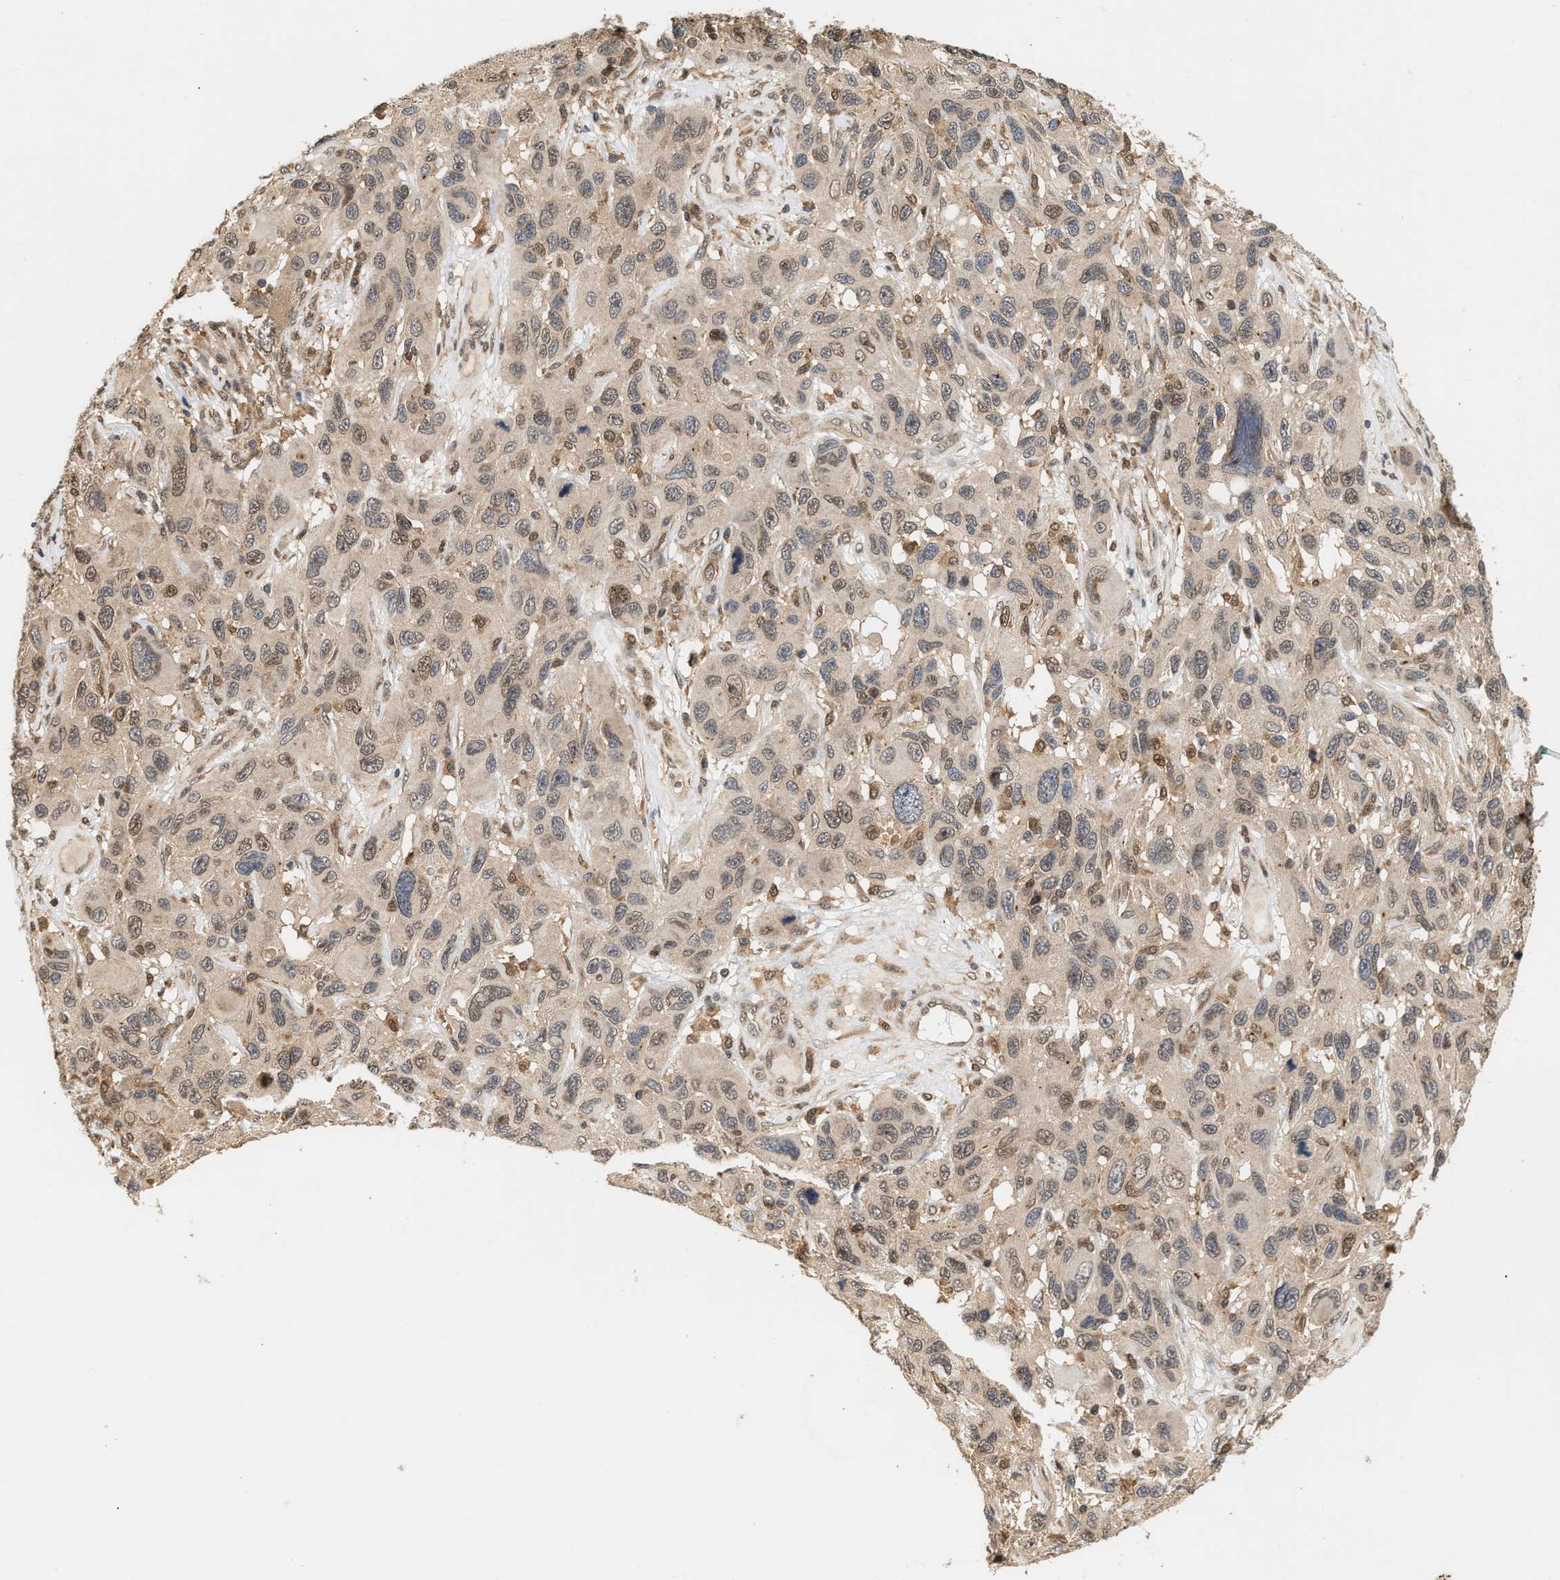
{"staining": {"intensity": "weak", "quantity": "25%-75%", "location": "cytoplasmic/membranous,nuclear"}, "tissue": "melanoma", "cell_type": "Tumor cells", "image_type": "cancer", "snomed": [{"axis": "morphology", "description": "Malignant melanoma, NOS"}, {"axis": "topography", "description": "Skin"}], "caption": "High-magnification brightfield microscopy of melanoma stained with DAB (3,3'-diaminobenzidine) (brown) and counterstained with hematoxylin (blue). tumor cells exhibit weak cytoplasmic/membranous and nuclear expression is present in approximately25%-75% of cells.", "gene": "ABHD5", "patient": {"sex": "male", "age": 53}}